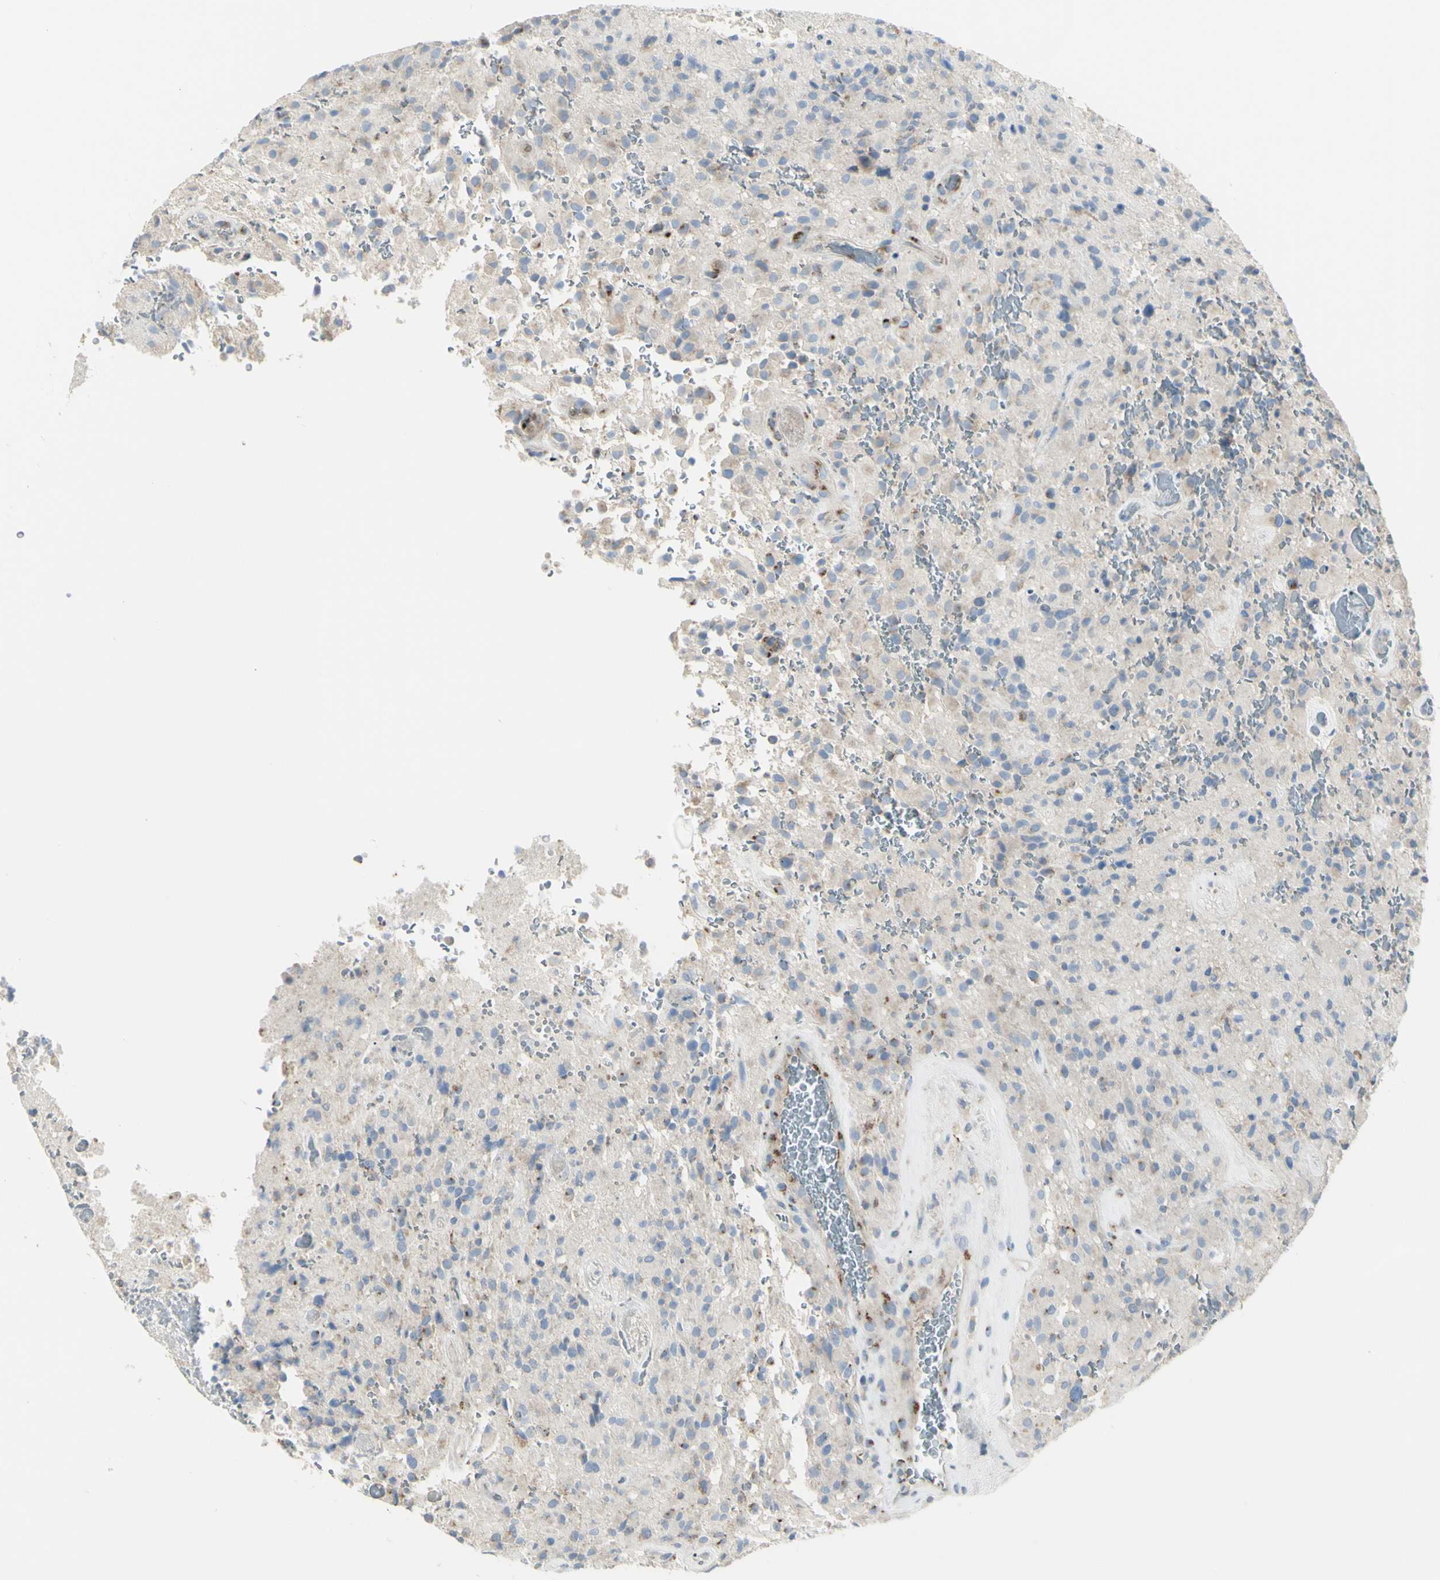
{"staining": {"intensity": "moderate", "quantity": "<25%", "location": "cytoplasmic/membranous"}, "tissue": "glioma", "cell_type": "Tumor cells", "image_type": "cancer", "snomed": [{"axis": "morphology", "description": "Glioma, malignant, High grade"}, {"axis": "topography", "description": "Brain"}], "caption": "The micrograph shows immunohistochemical staining of glioma. There is moderate cytoplasmic/membranous positivity is identified in approximately <25% of tumor cells. (DAB (3,3'-diaminobenzidine) IHC, brown staining for protein, blue staining for nuclei).", "gene": "B4GALT3", "patient": {"sex": "male", "age": 71}}